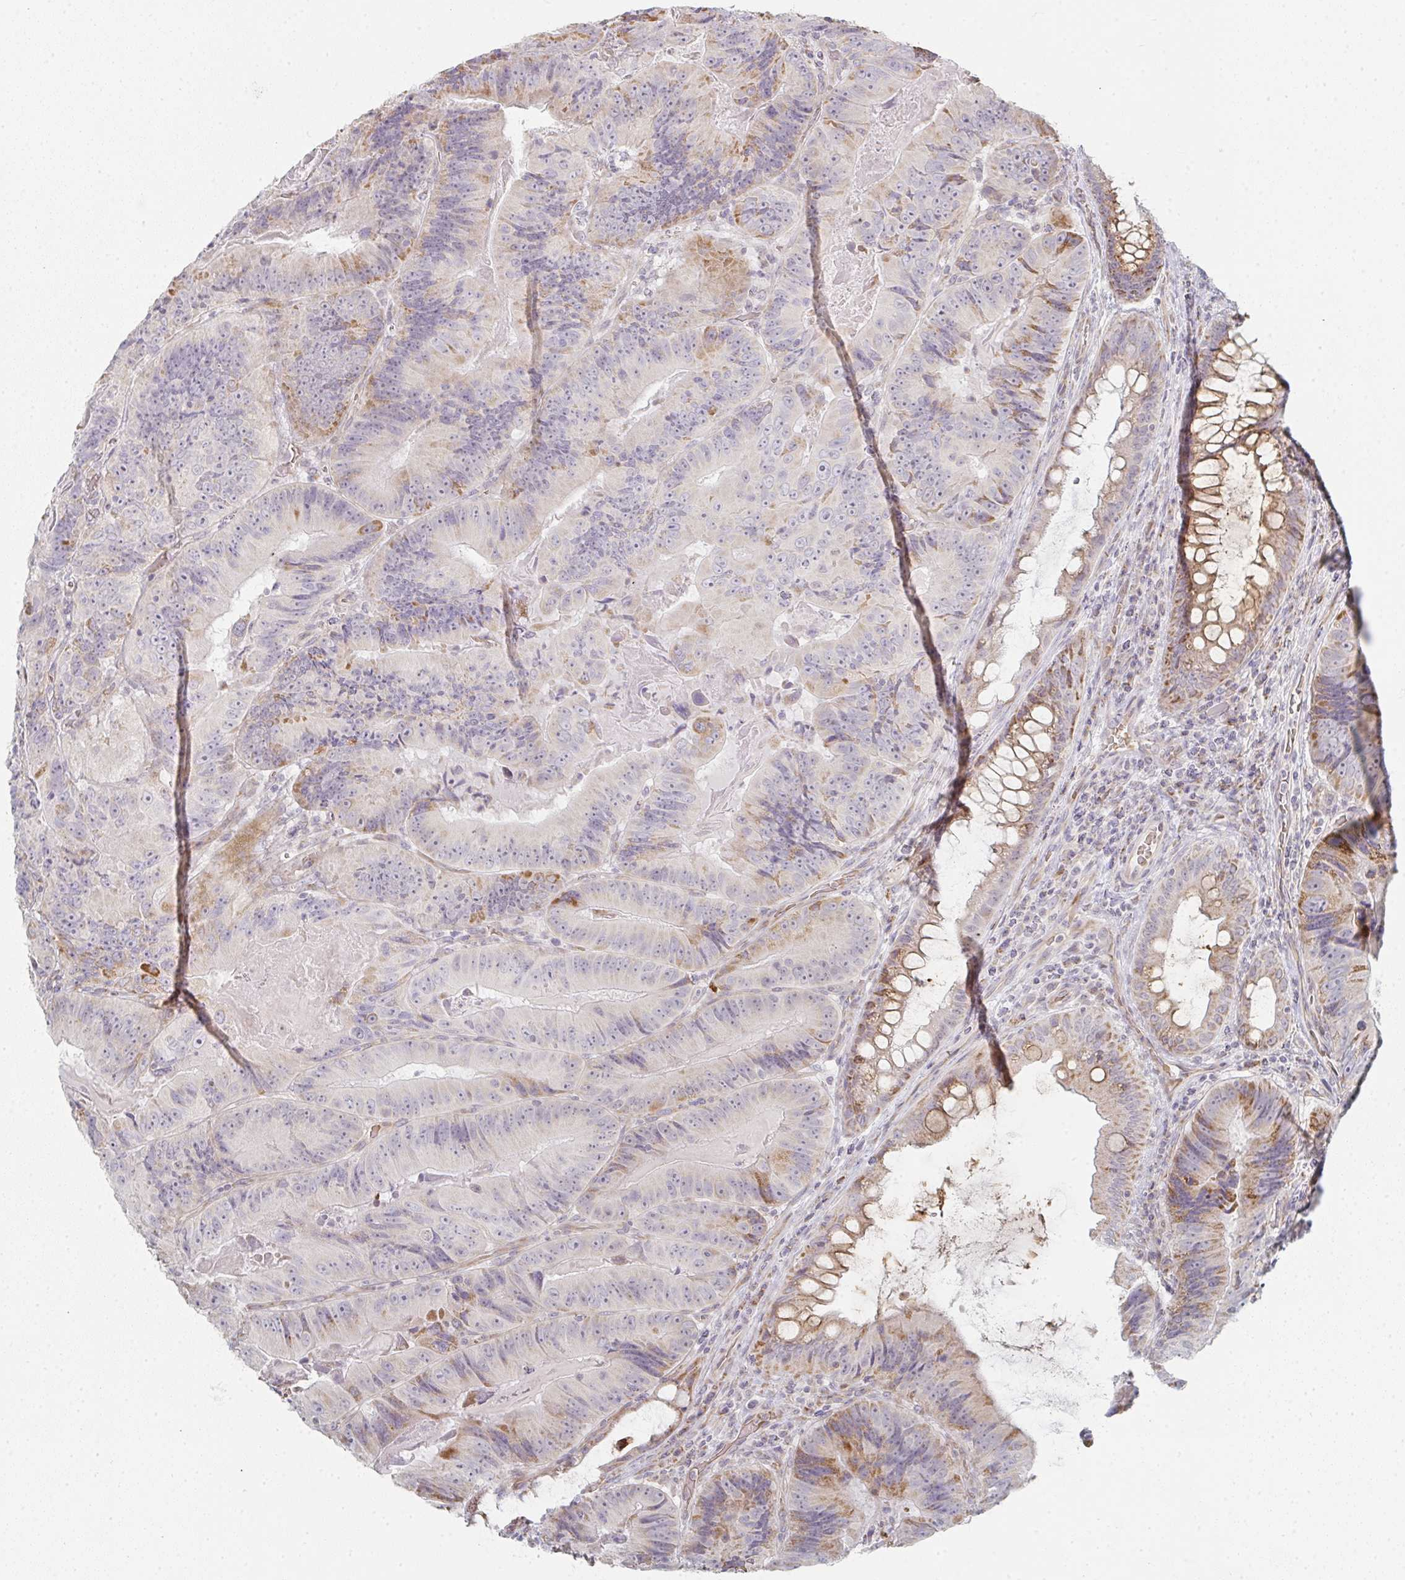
{"staining": {"intensity": "moderate", "quantity": "25%-75%", "location": "cytoplasmic/membranous"}, "tissue": "colorectal cancer", "cell_type": "Tumor cells", "image_type": "cancer", "snomed": [{"axis": "morphology", "description": "Adenocarcinoma, NOS"}, {"axis": "topography", "description": "Colon"}], "caption": "Colorectal adenocarcinoma stained with a protein marker displays moderate staining in tumor cells.", "gene": "ZNF526", "patient": {"sex": "female", "age": 86}}